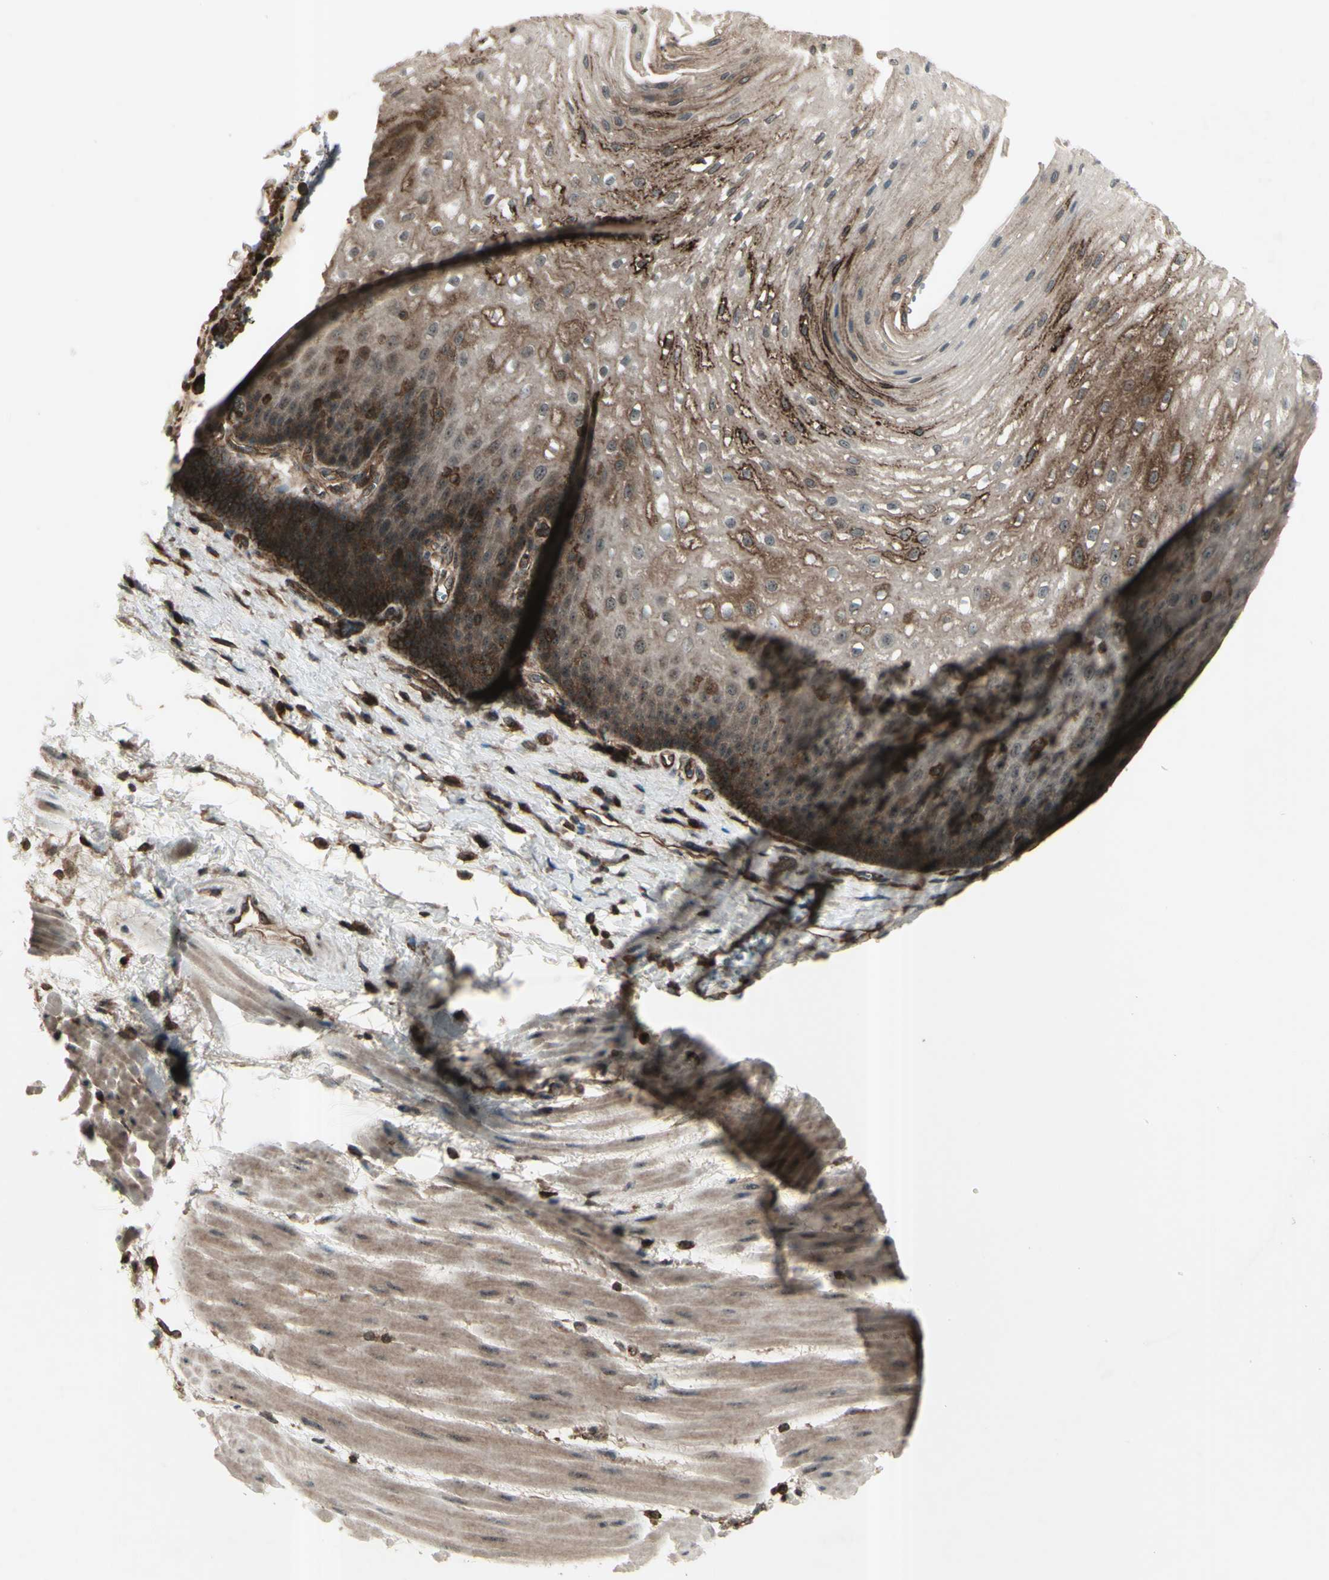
{"staining": {"intensity": "strong", "quantity": "25%-75%", "location": "cytoplasmic/membranous,nuclear"}, "tissue": "esophagus", "cell_type": "Squamous epithelial cells", "image_type": "normal", "snomed": [{"axis": "morphology", "description": "Normal tissue, NOS"}, {"axis": "topography", "description": "Esophagus"}], "caption": "Immunohistochemical staining of benign human esophagus reveals high levels of strong cytoplasmic/membranous,nuclear expression in approximately 25%-75% of squamous epithelial cells.", "gene": "FXYD5", "patient": {"sex": "male", "age": 48}}